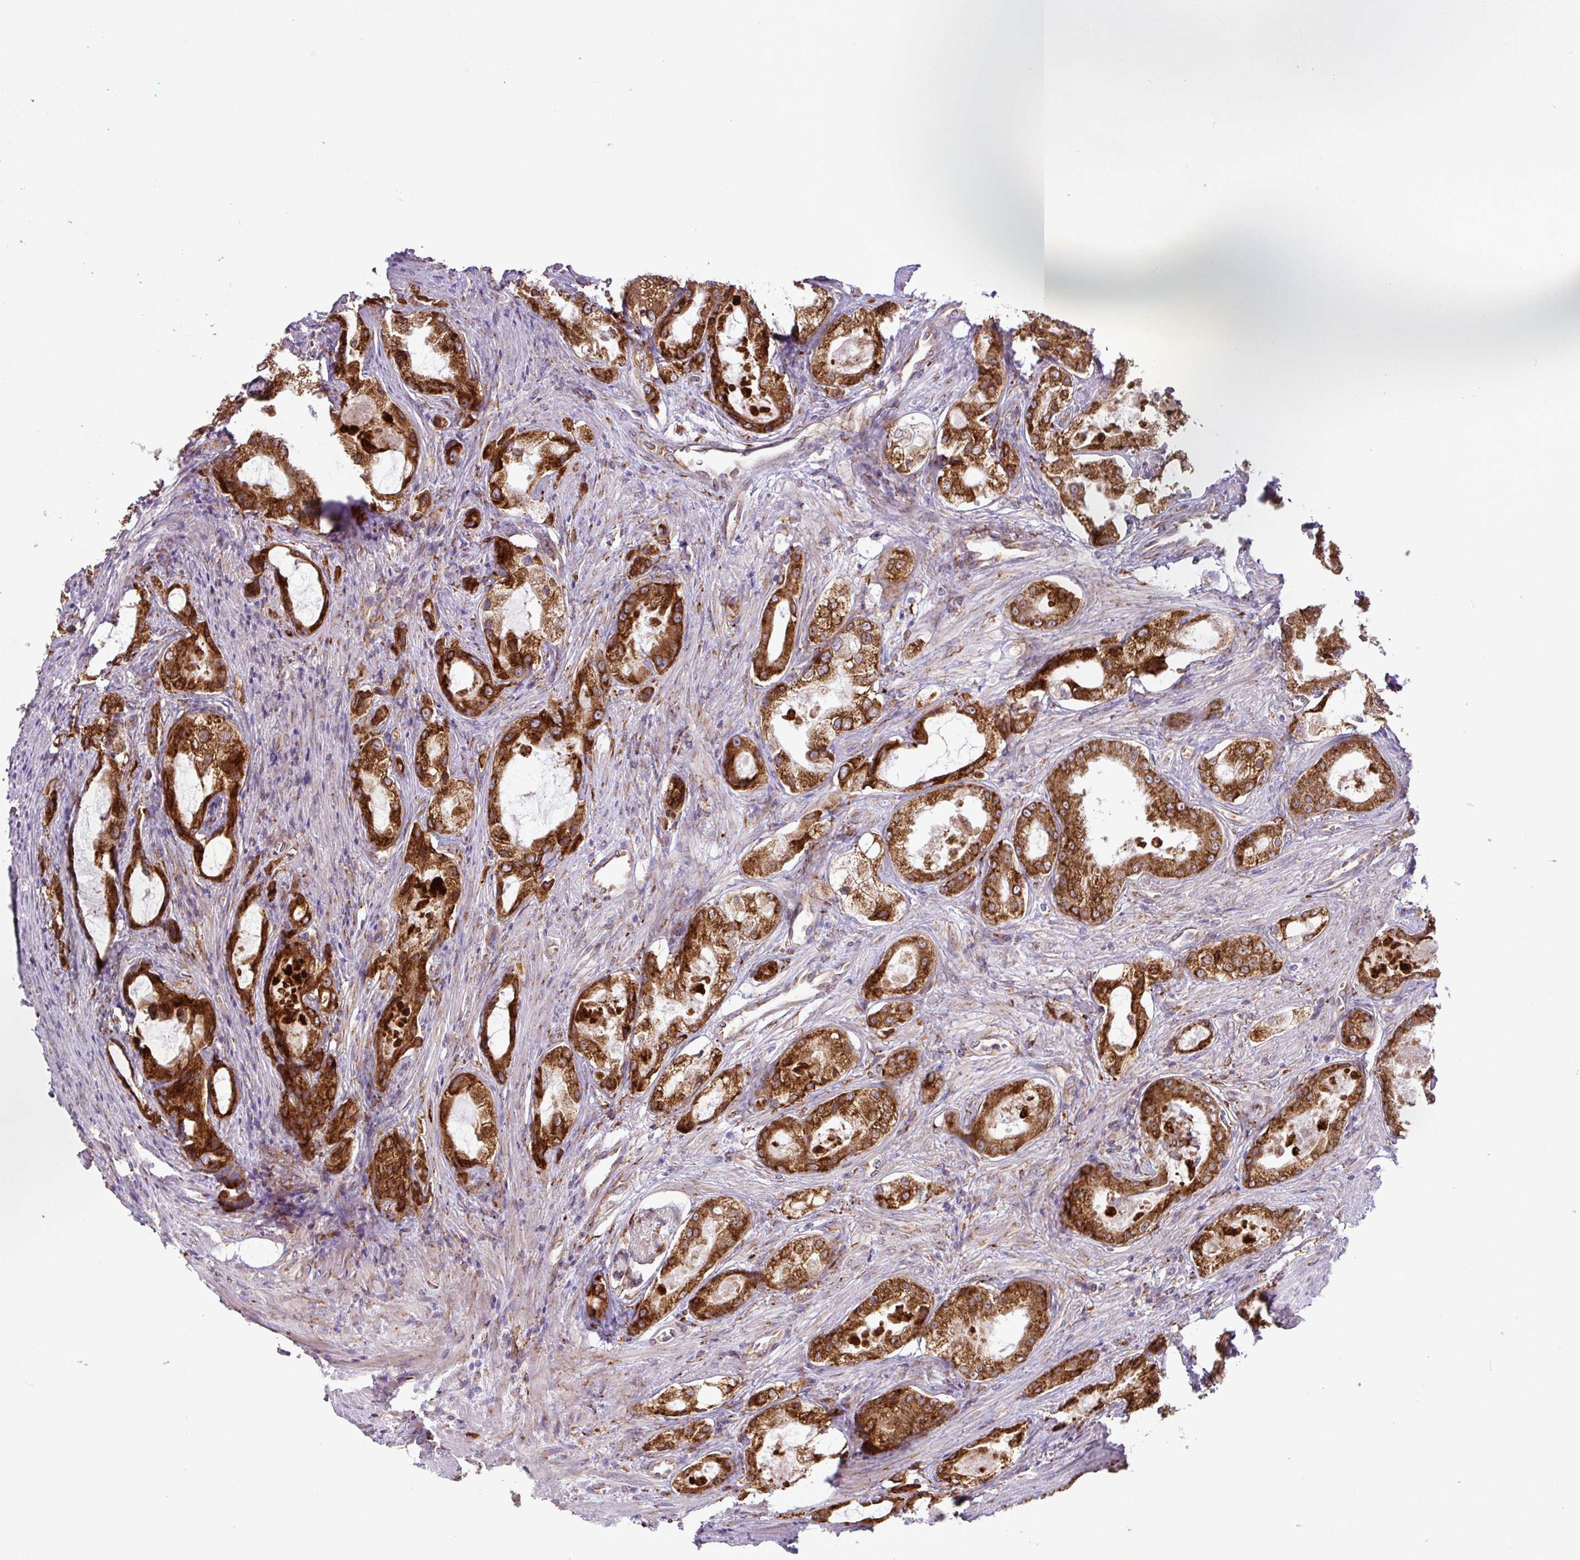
{"staining": {"intensity": "strong", "quantity": ">75%", "location": "cytoplasmic/membranous"}, "tissue": "prostate cancer", "cell_type": "Tumor cells", "image_type": "cancer", "snomed": [{"axis": "morphology", "description": "Adenocarcinoma, Low grade"}, {"axis": "topography", "description": "Prostate"}], "caption": "DAB (3,3'-diaminobenzidine) immunohistochemical staining of human adenocarcinoma (low-grade) (prostate) shows strong cytoplasmic/membranous protein staining in about >75% of tumor cells. (DAB IHC with brightfield microscopy, high magnification).", "gene": "SLC39A7", "patient": {"sex": "male", "age": 68}}